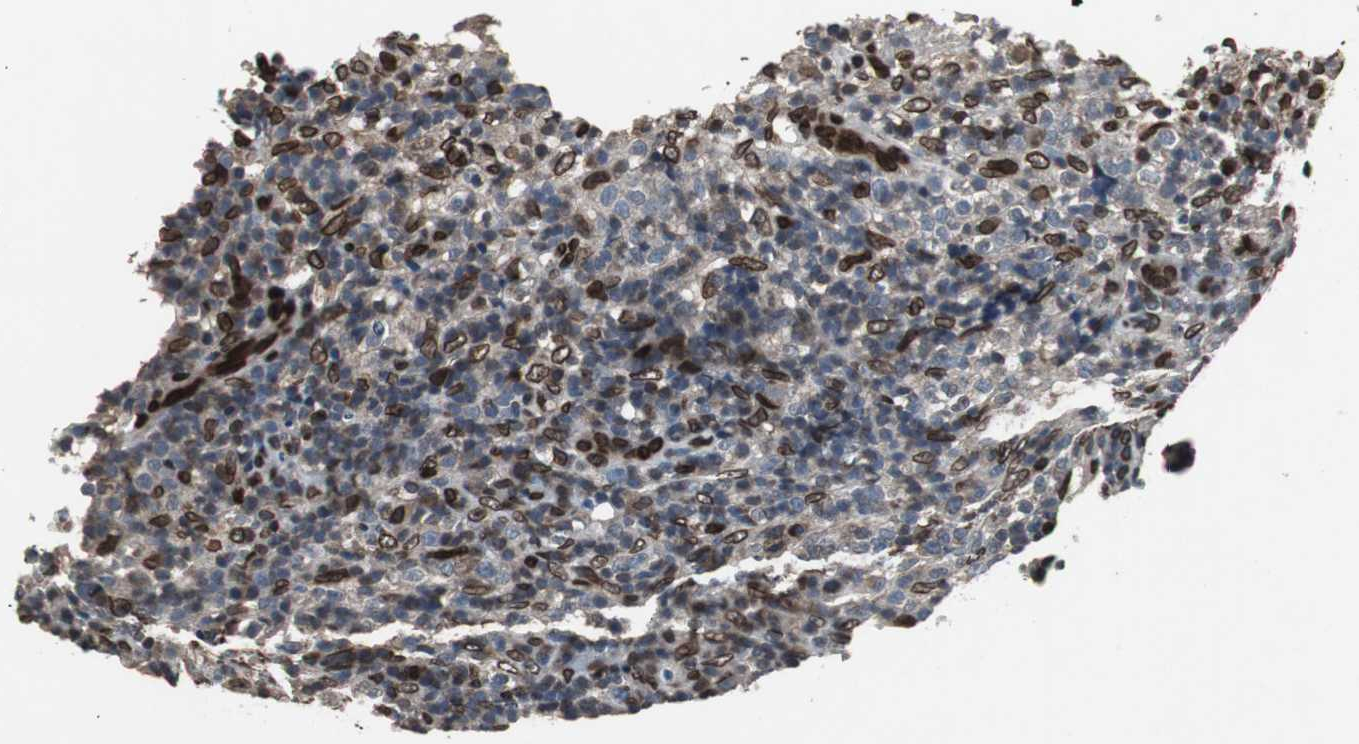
{"staining": {"intensity": "strong", "quantity": "25%-75%", "location": "cytoplasmic/membranous,nuclear"}, "tissue": "lymphoma", "cell_type": "Tumor cells", "image_type": "cancer", "snomed": [{"axis": "morphology", "description": "Malignant lymphoma, non-Hodgkin's type, High grade"}, {"axis": "topography", "description": "Lymph node"}], "caption": "Protein positivity by immunohistochemistry displays strong cytoplasmic/membranous and nuclear expression in about 25%-75% of tumor cells in malignant lymphoma, non-Hodgkin's type (high-grade).", "gene": "LMNA", "patient": {"sex": "female", "age": 76}}